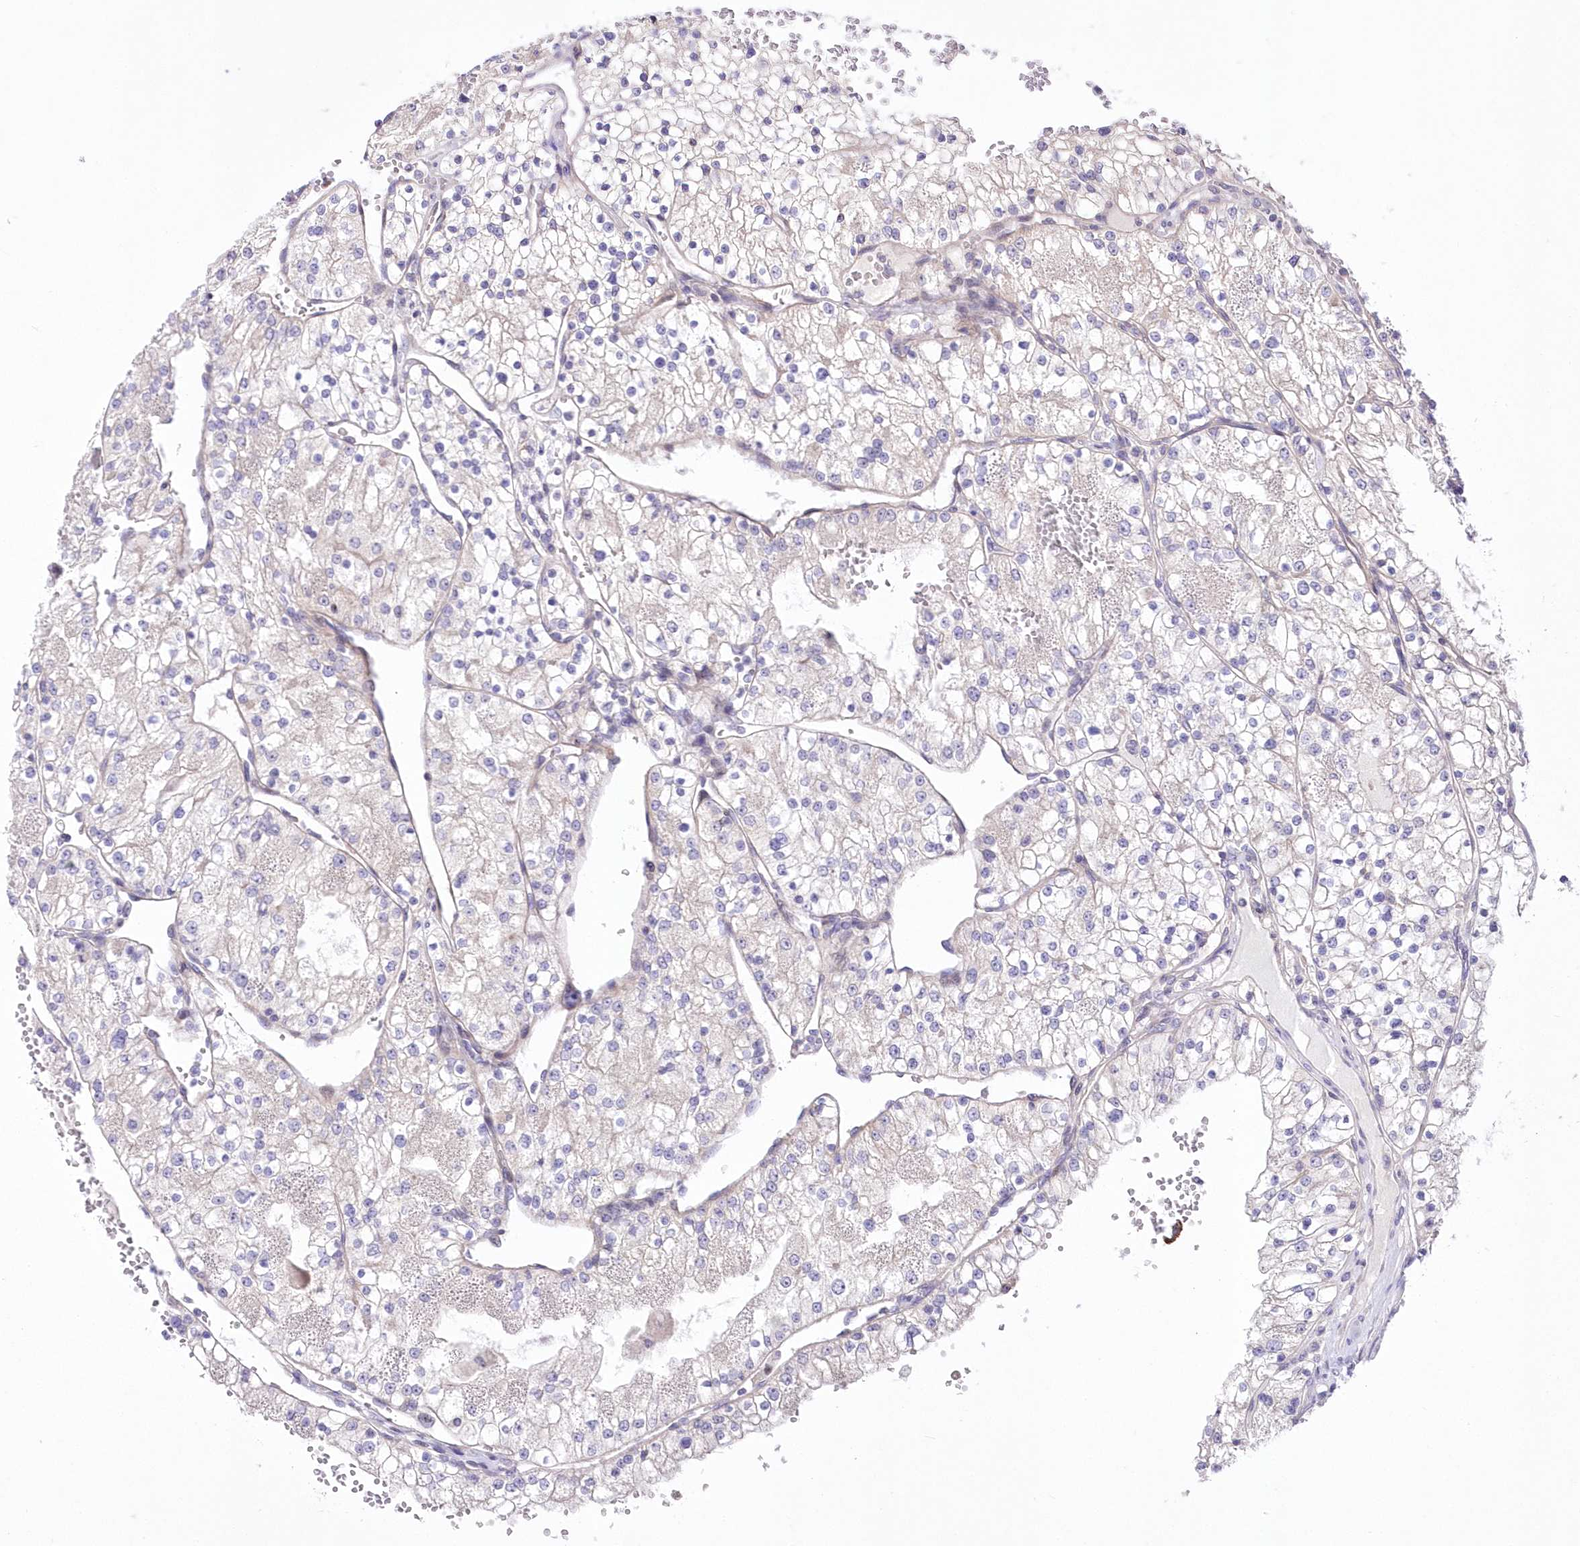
{"staining": {"intensity": "negative", "quantity": "none", "location": "none"}, "tissue": "renal cancer", "cell_type": "Tumor cells", "image_type": "cancer", "snomed": [{"axis": "morphology", "description": "Normal tissue, NOS"}, {"axis": "morphology", "description": "Adenocarcinoma, NOS"}, {"axis": "topography", "description": "Kidney"}], "caption": "Renal cancer was stained to show a protein in brown. There is no significant expression in tumor cells.", "gene": "FAM241B", "patient": {"sex": "male", "age": 68}}